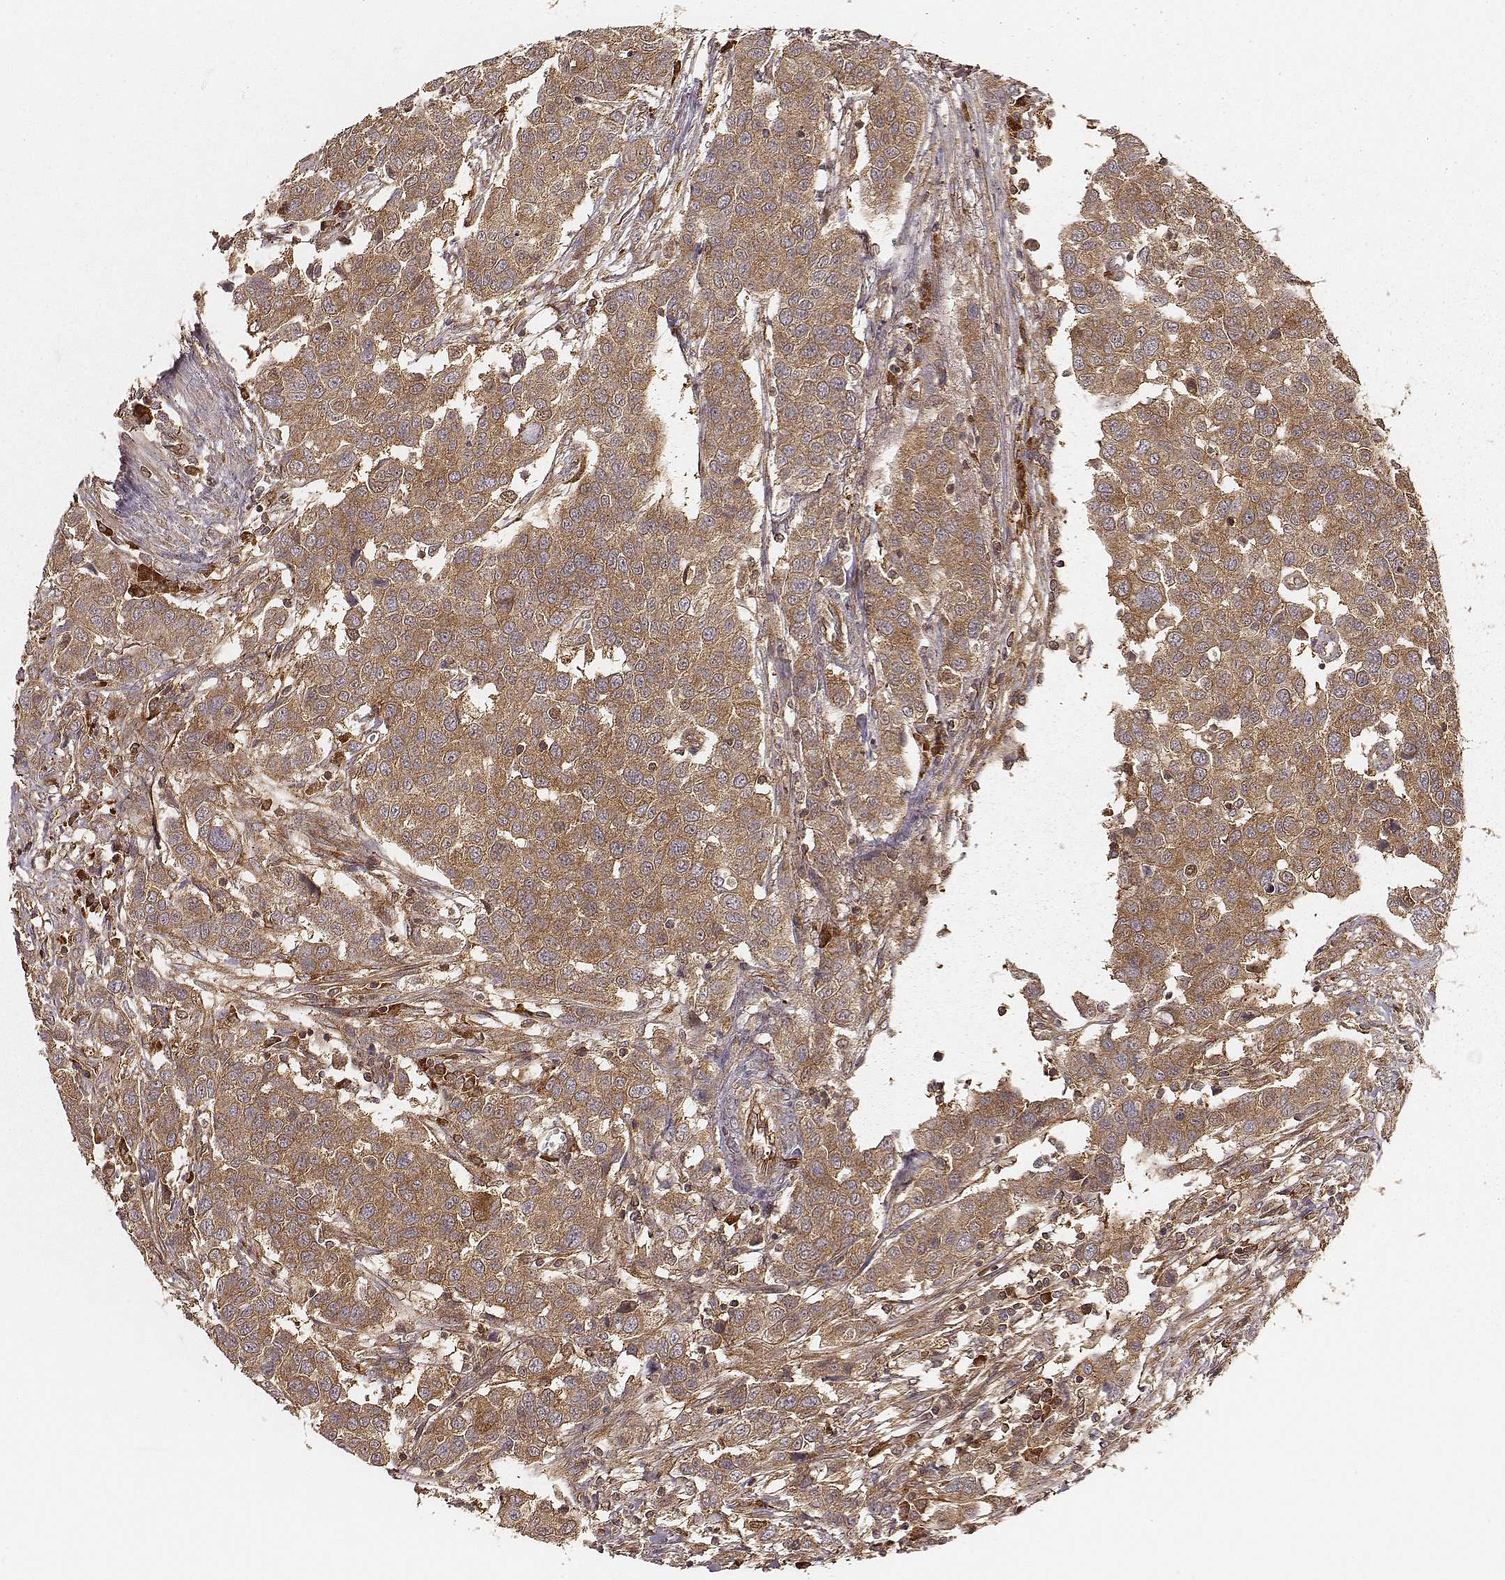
{"staining": {"intensity": "moderate", "quantity": ">75%", "location": "cytoplasmic/membranous"}, "tissue": "urothelial cancer", "cell_type": "Tumor cells", "image_type": "cancer", "snomed": [{"axis": "morphology", "description": "Urothelial carcinoma, High grade"}, {"axis": "topography", "description": "Urinary bladder"}], "caption": "Immunohistochemistry (IHC) of urothelial carcinoma (high-grade) exhibits medium levels of moderate cytoplasmic/membranous expression in approximately >75% of tumor cells.", "gene": "CARS1", "patient": {"sex": "female", "age": 58}}